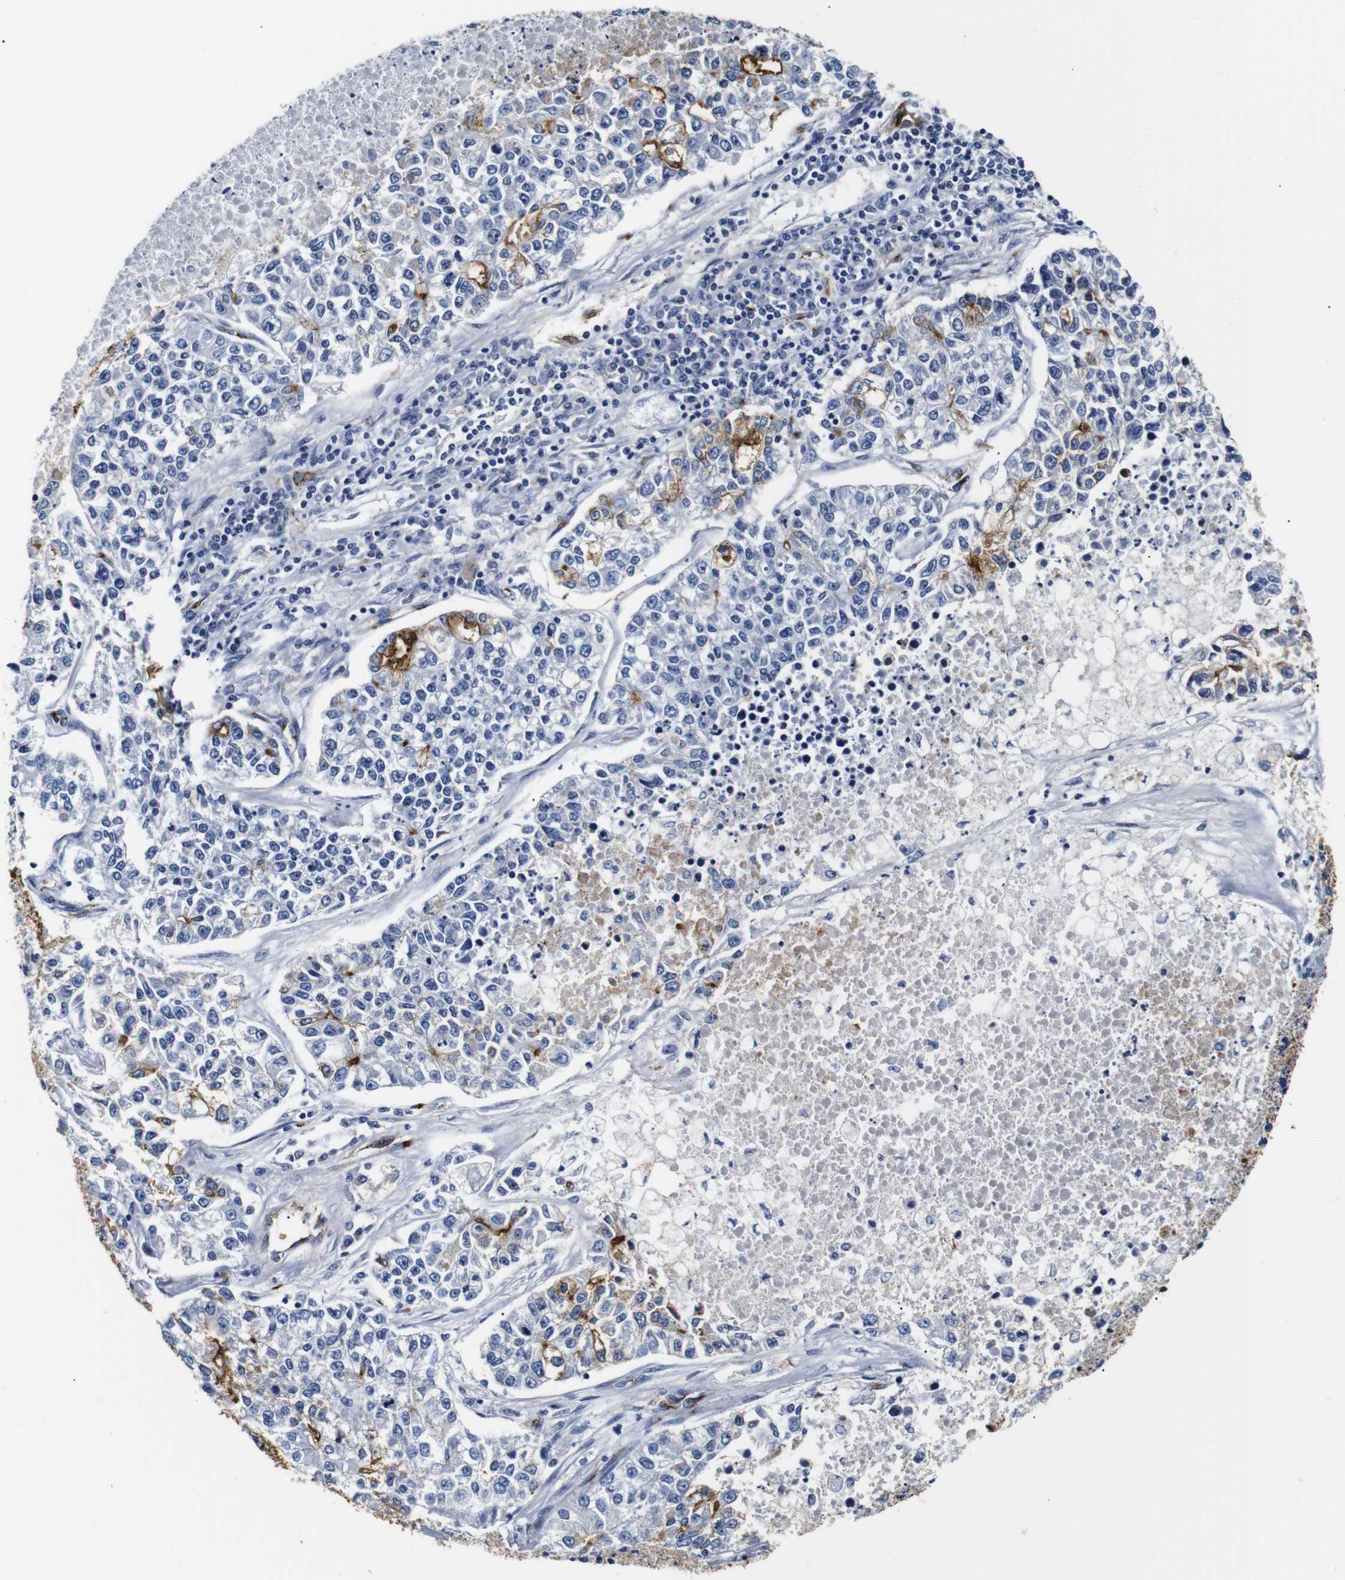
{"staining": {"intensity": "moderate", "quantity": "<25%", "location": "cytoplasmic/membranous"}, "tissue": "lung cancer", "cell_type": "Tumor cells", "image_type": "cancer", "snomed": [{"axis": "morphology", "description": "Adenocarcinoma, NOS"}, {"axis": "topography", "description": "Lung"}], "caption": "Immunohistochemical staining of lung adenocarcinoma displays moderate cytoplasmic/membranous protein expression in about <25% of tumor cells. (brown staining indicates protein expression, while blue staining denotes nuclei).", "gene": "MUC4", "patient": {"sex": "male", "age": 49}}